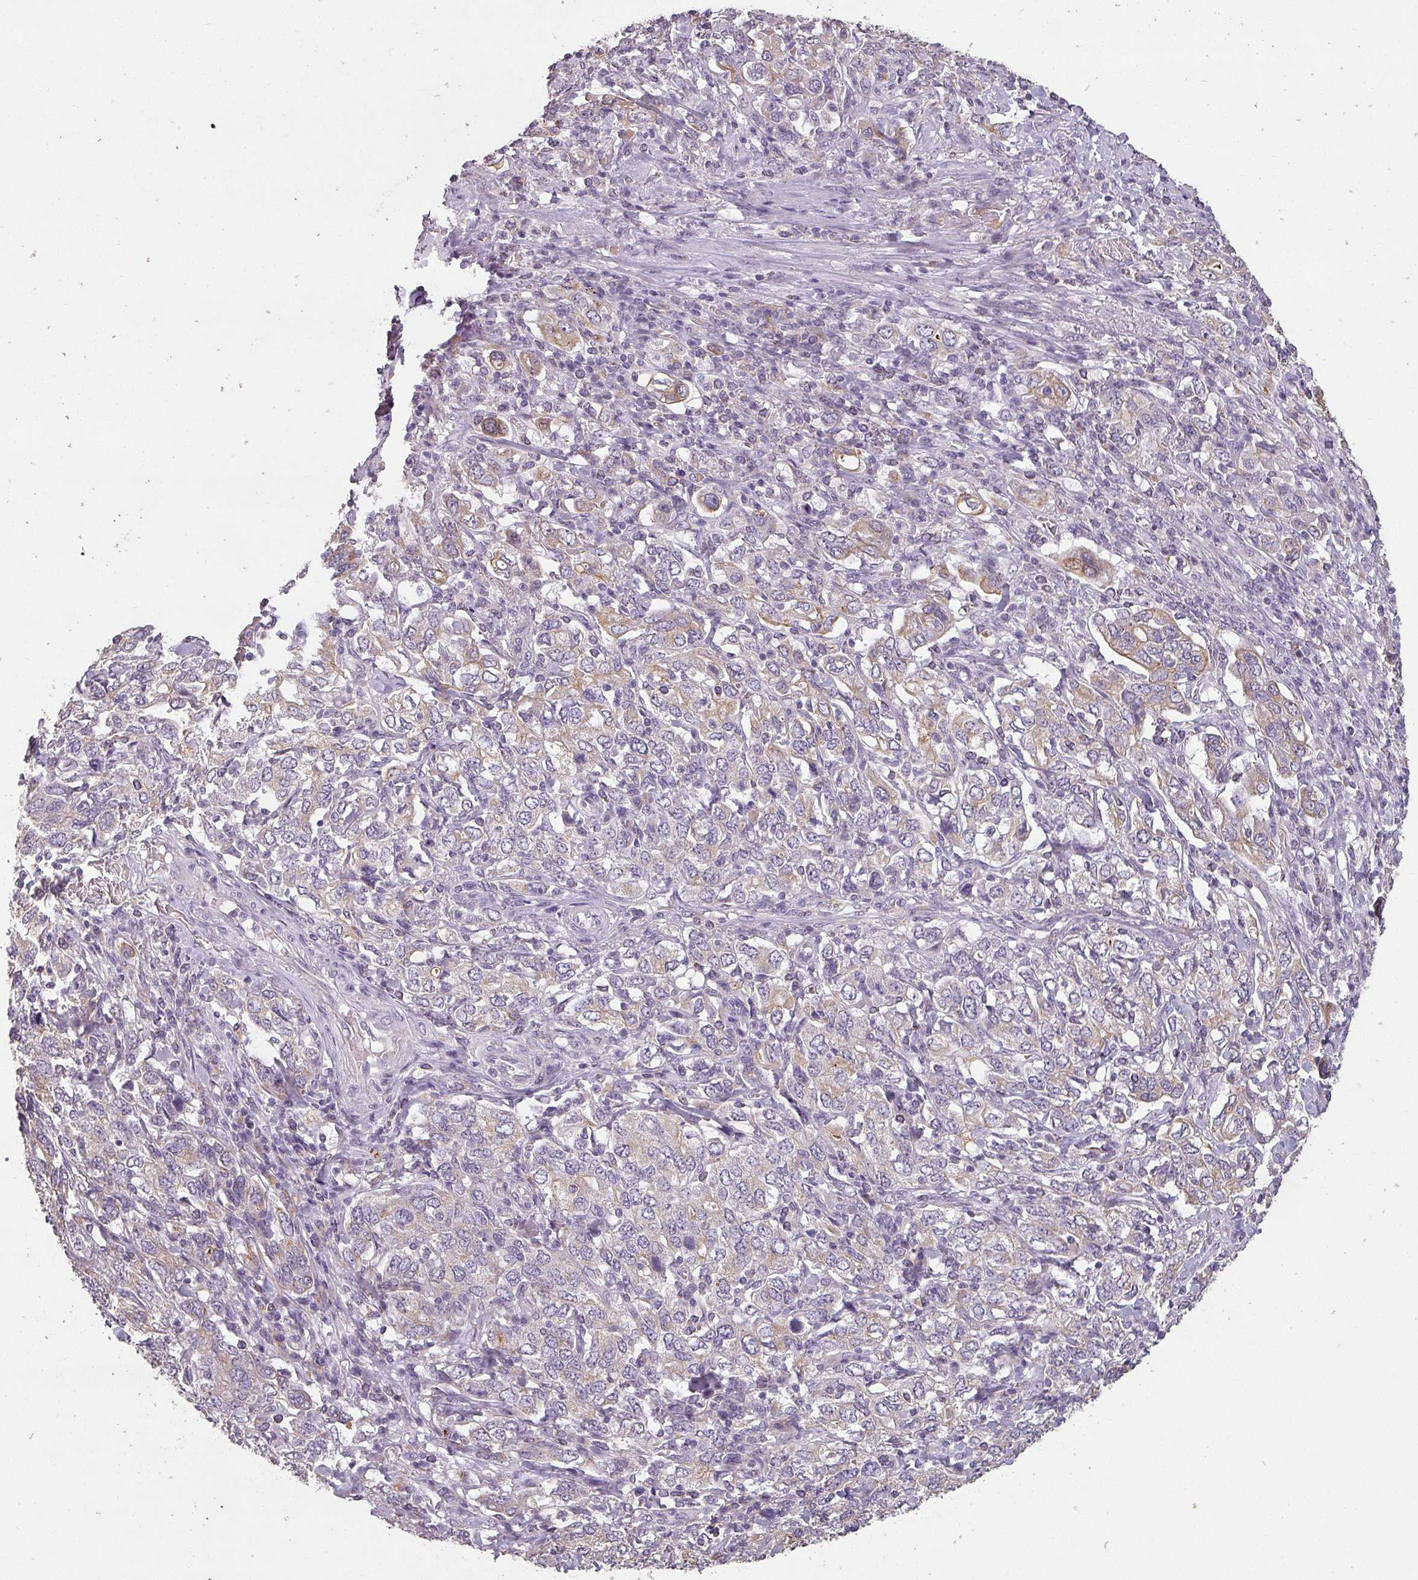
{"staining": {"intensity": "weak", "quantity": "25%-75%", "location": "cytoplasmic/membranous"}, "tissue": "stomach cancer", "cell_type": "Tumor cells", "image_type": "cancer", "snomed": [{"axis": "morphology", "description": "Adenocarcinoma, NOS"}, {"axis": "topography", "description": "Stomach, upper"}, {"axis": "topography", "description": "Stomach"}], "caption": "High-magnification brightfield microscopy of stomach cancer stained with DAB (brown) and counterstained with hematoxylin (blue). tumor cells exhibit weak cytoplasmic/membranous expression is appreciated in about25%-75% of cells. The staining is performed using DAB (3,3'-diaminobenzidine) brown chromogen to label protein expression. The nuclei are counter-stained blue using hematoxylin.", "gene": "LYPLA1", "patient": {"sex": "male", "age": 62}}